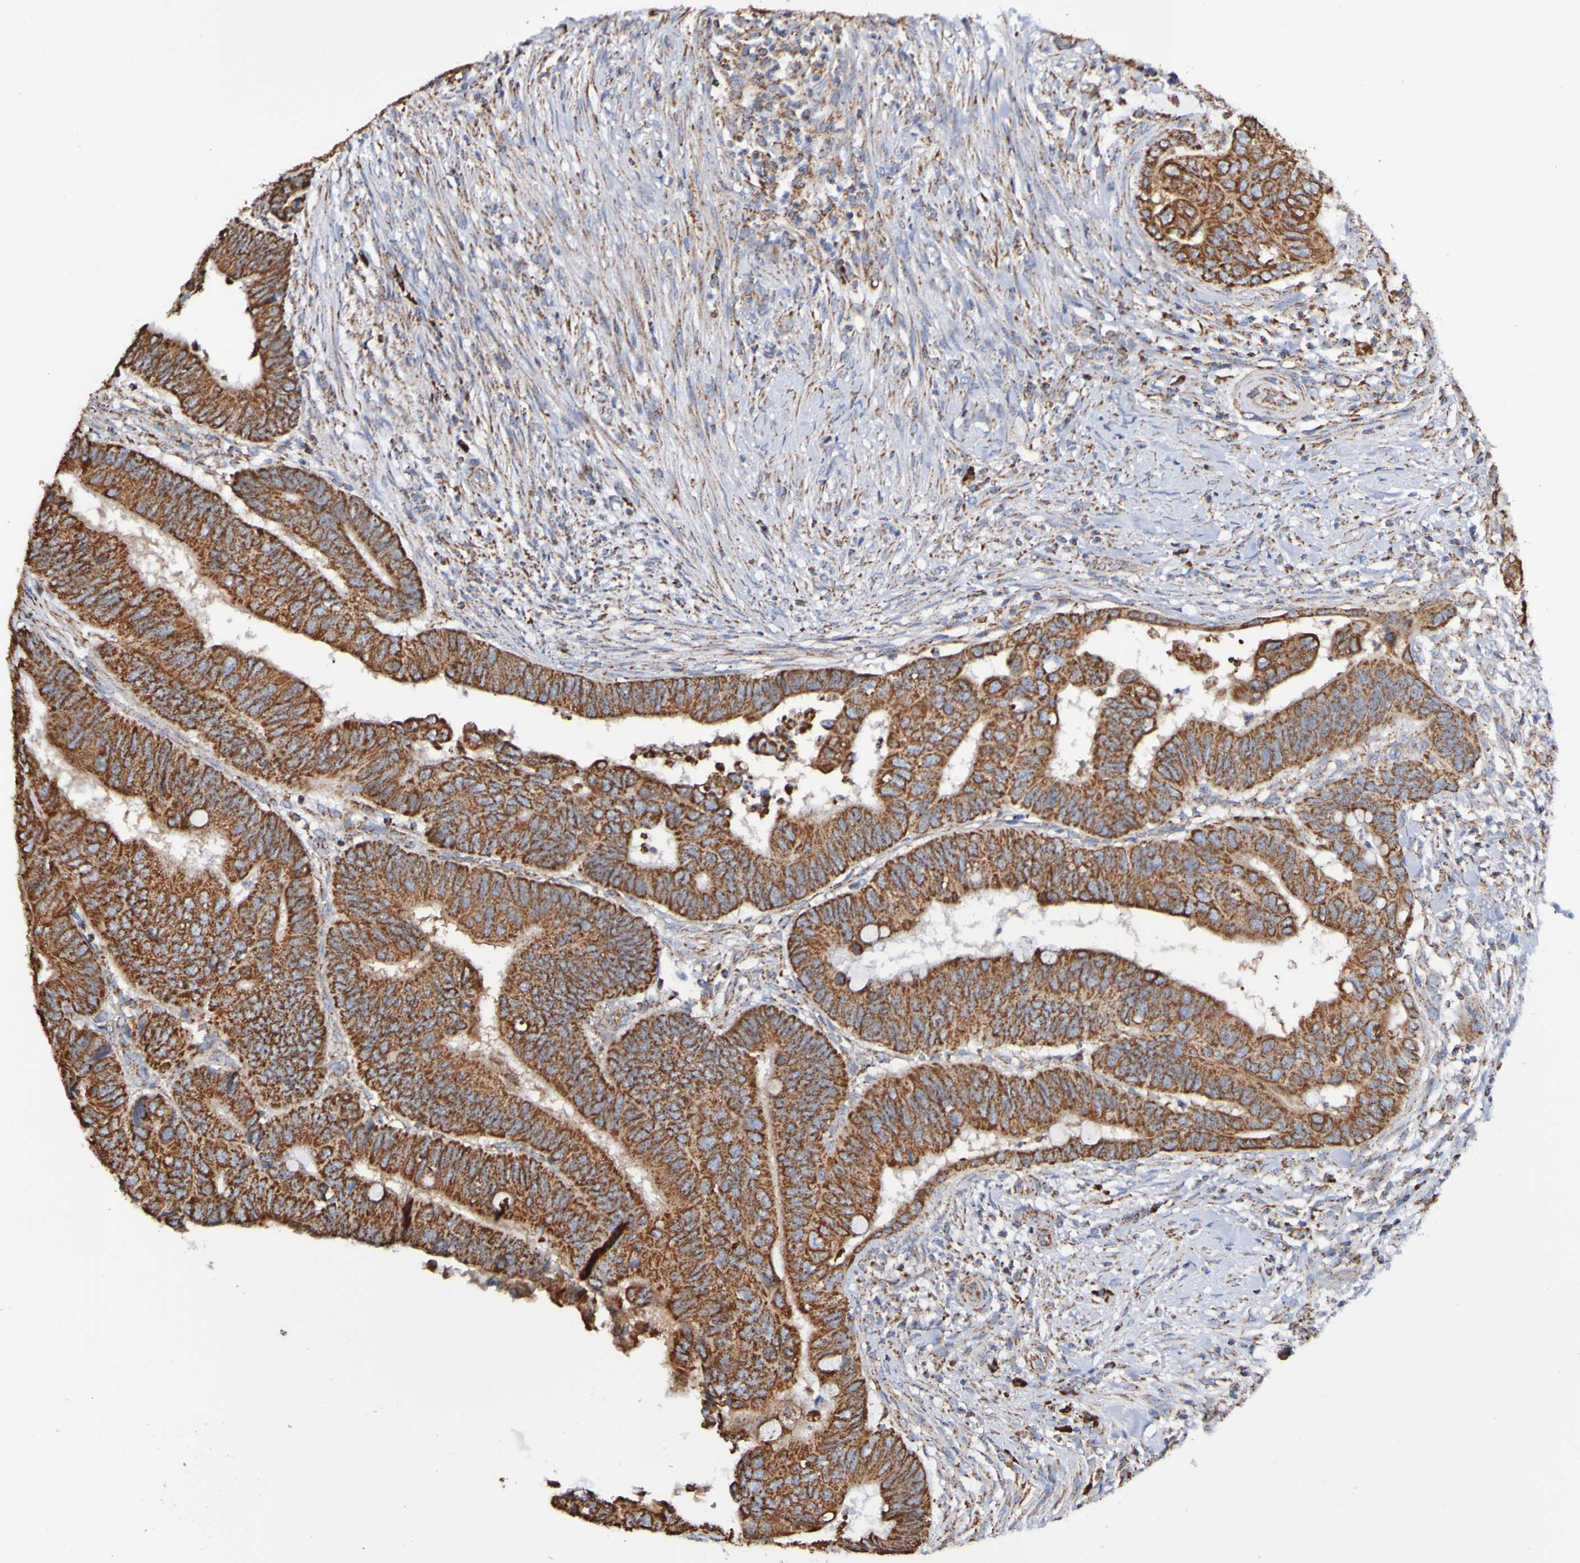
{"staining": {"intensity": "strong", "quantity": ">75%", "location": "cytoplasmic/membranous"}, "tissue": "colorectal cancer", "cell_type": "Tumor cells", "image_type": "cancer", "snomed": [{"axis": "morphology", "description": "Normal tissue, NOS"}, {"axis": "morphology", "description": "Adenocarcinoma, NOS"}, {"axis": "topography", "description": "Rectum"}, {"axis": "topography", "description": "Peripheral nerve tissue"}], "caption": "Protein analysis of adenocarcinoma (colorectal) tissue demonstrates strong cytoplasmic/membranous positivity in approximately >75% of tumor cells.", "gene": "IL18R1", "patient": {"sex": "male", "age": 92}}